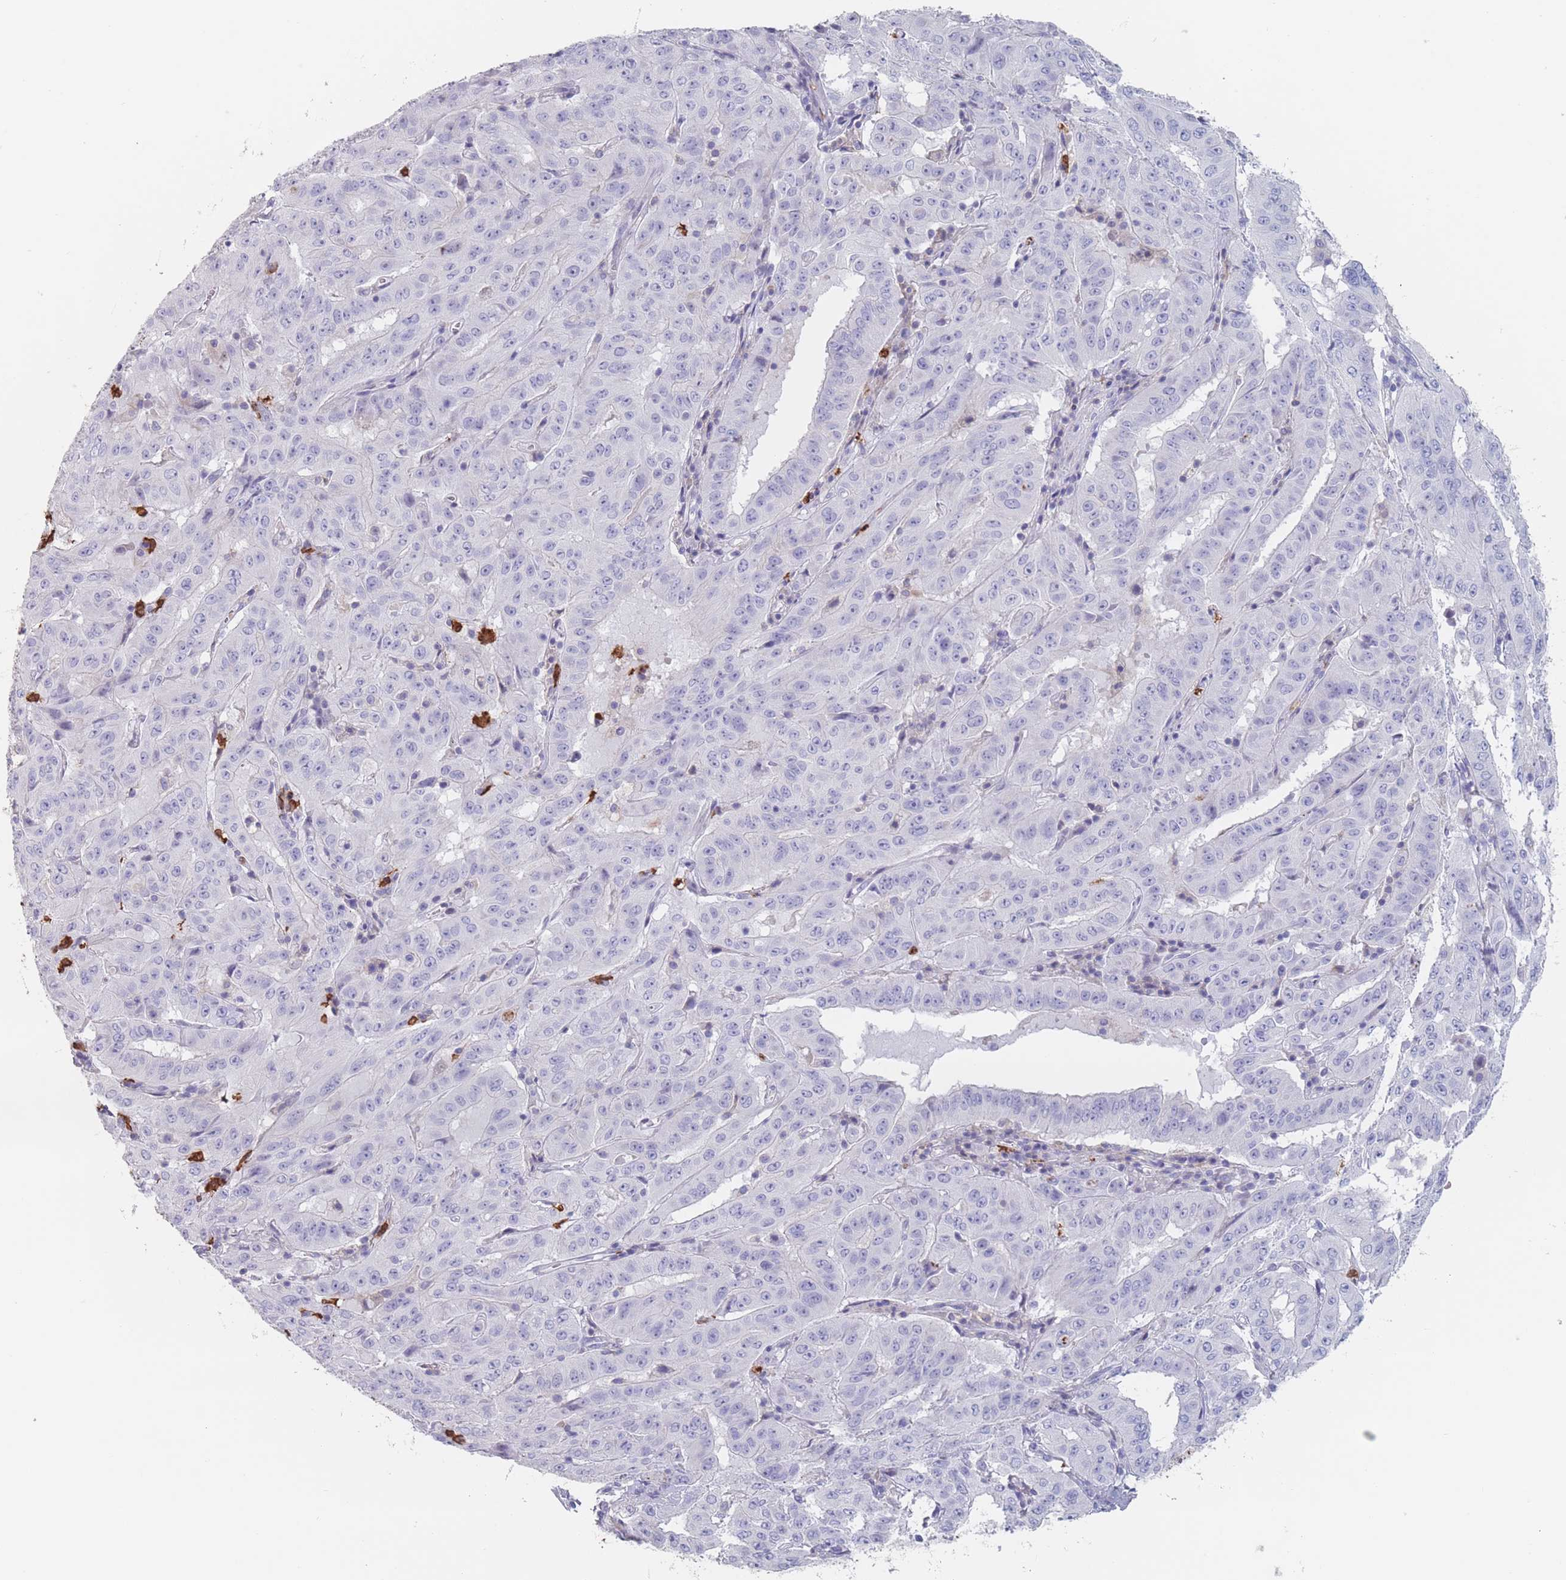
{"staining": {"intensity": "negative", "quantity": "none", "location": "none"}, "tissue": "pancreatic cancer", "cell_type": "Tumor cells", "image_type": "cancer", "snomed": [{"axis": "morphology", "description": "Adenocarcinoma, NOS"}, {"axis": "topography", "description": "Pancreas"}], "caption": "High magnification brightfield microscopy of pancreatic adenocarcinoma stained with DAB (3,3'-diaminobenzidine) (brown) and counterstained with hematoxylin (blue): tumor cells show no significant staining.", "gene": "ATP1A3", "patient": {"sex": "male", "age": 63}}